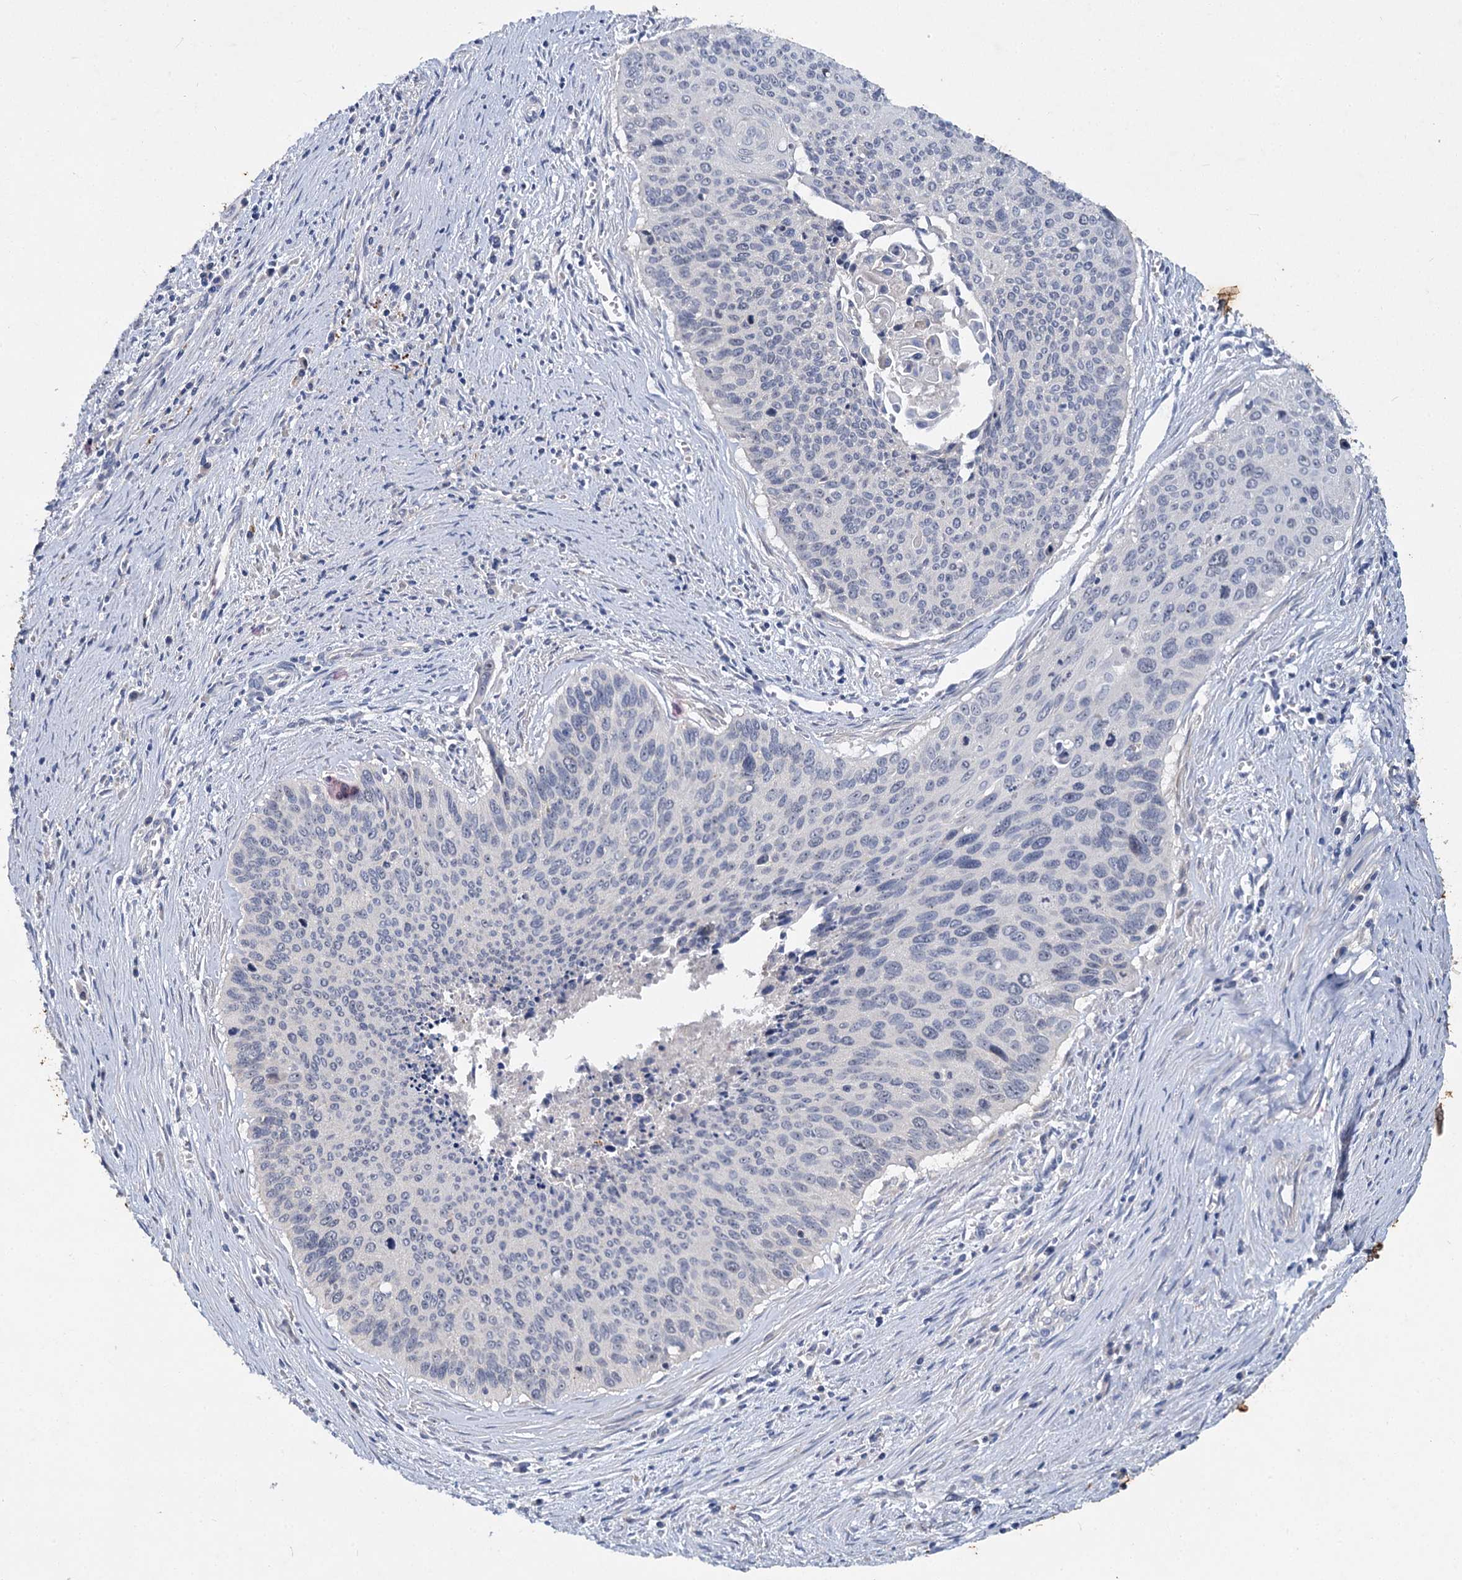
{"staining": {"intensity": "negative", "quantity": "none", "location": "none"}, "tissue": "cervical cancer", "cell_type": "Tumor cells", "image_type": "cancer", "snomed": [{"axis": "morphology", "description": "Squamous cell carcinoma, NOS"}, {"axis": "topography", "description": "Cervix"}], "caption": "An immunohistochemistry photomicrograph of cervical squamous cell carcinoma is shown. There is no staining in tumor cells of cervical squamous cell carcinoma. Brightfield microscopy of IHC stained with DAB (3,3'-diaminobenzidine) (brown) and hematoxylin (blue), captured at high magnification.", "gene": "ATP9A", "patient": {"sex": "female", "age": 55}}